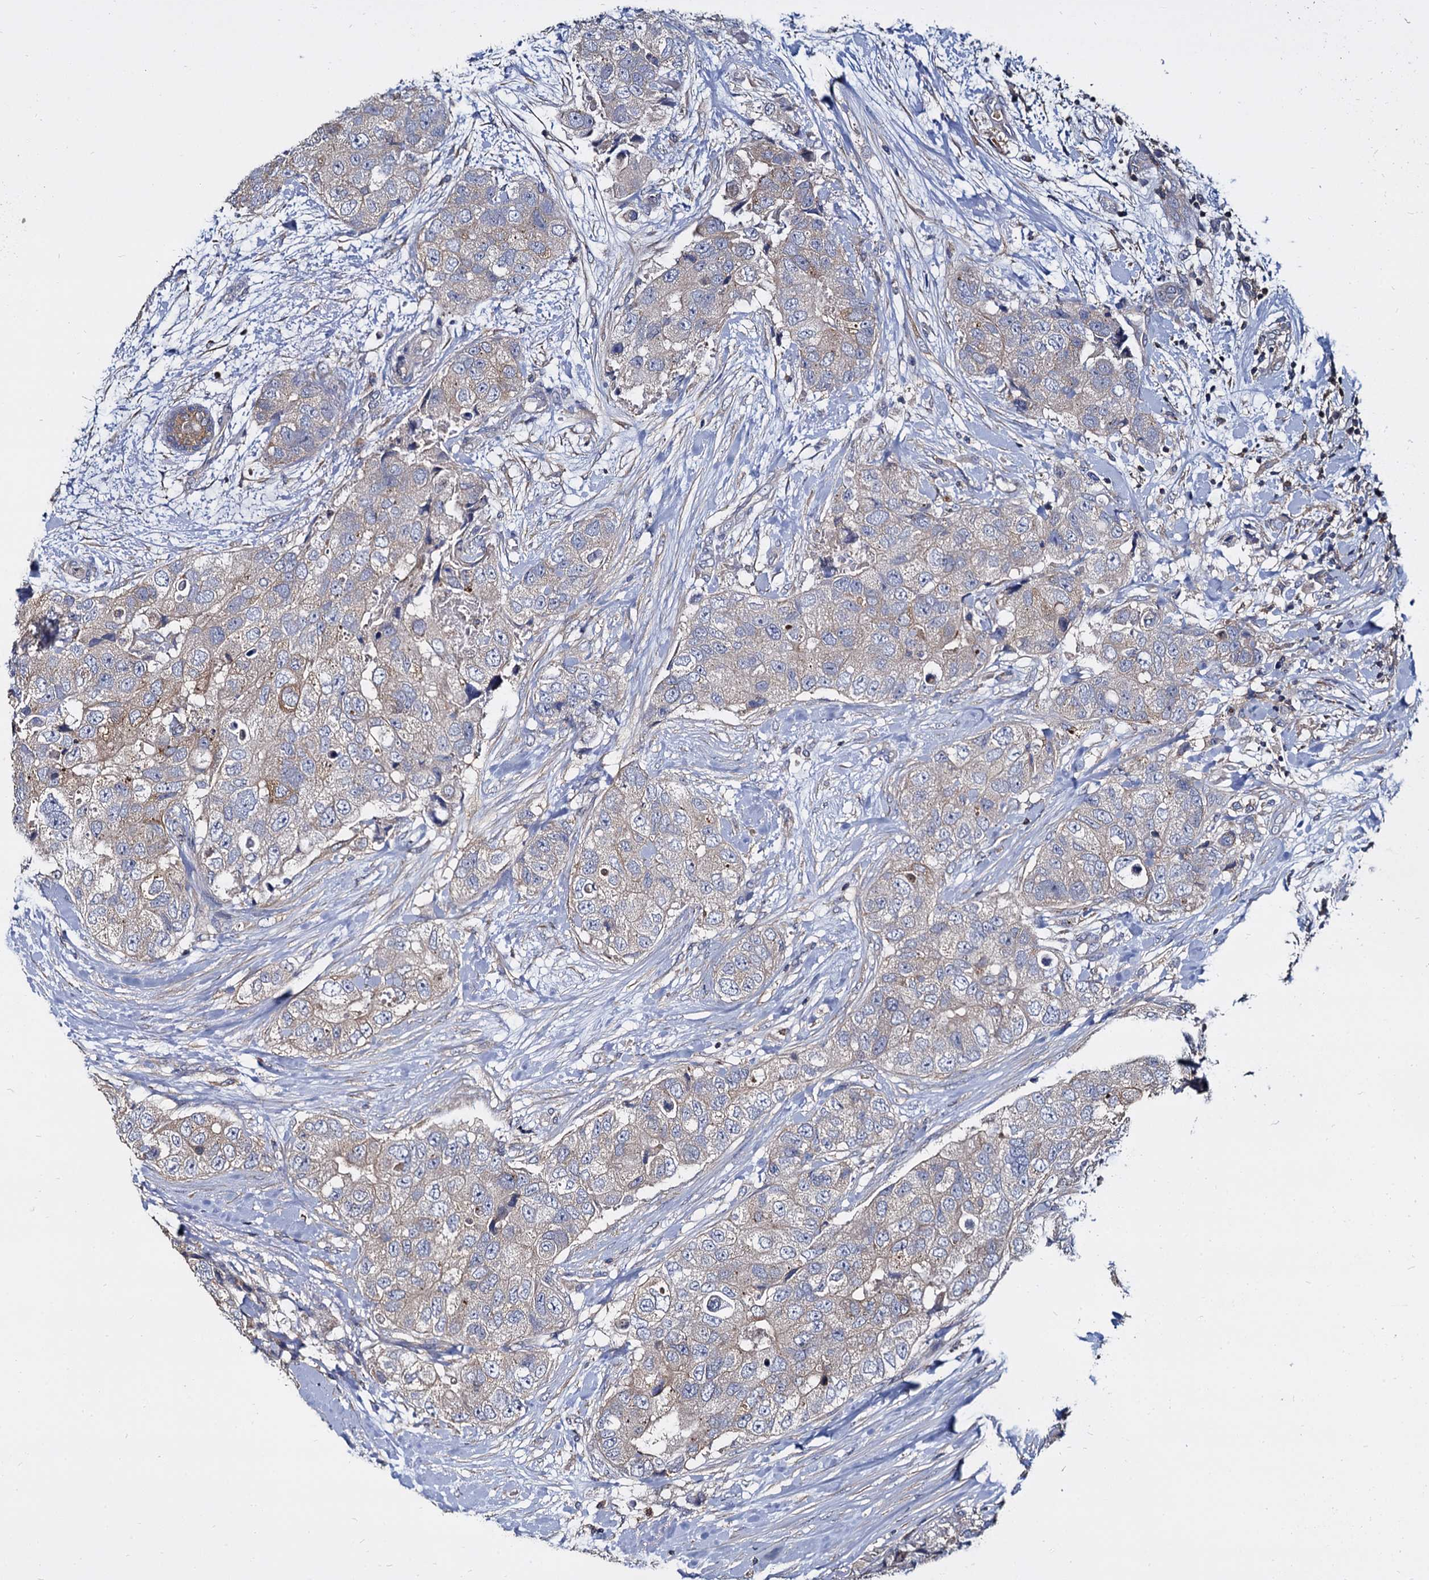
{"staining": {"intensity": "weak", "quantity": "<25%", "location": "cytoplasmic/membranous"}, "tissue": "breast cancer", "cell_type": "Tumor cells", "image_type": "cancer", "snomed": [{"axis": "morphology", "description": "Duct carcinoma"}, {"axis": "topography", "description": "Breast"}], "caption": "Tumor cells show no significant protein positivity in breast cancer.", "gene": "ANKRD13A", "patient": {"sex": "female", "age": 62}}